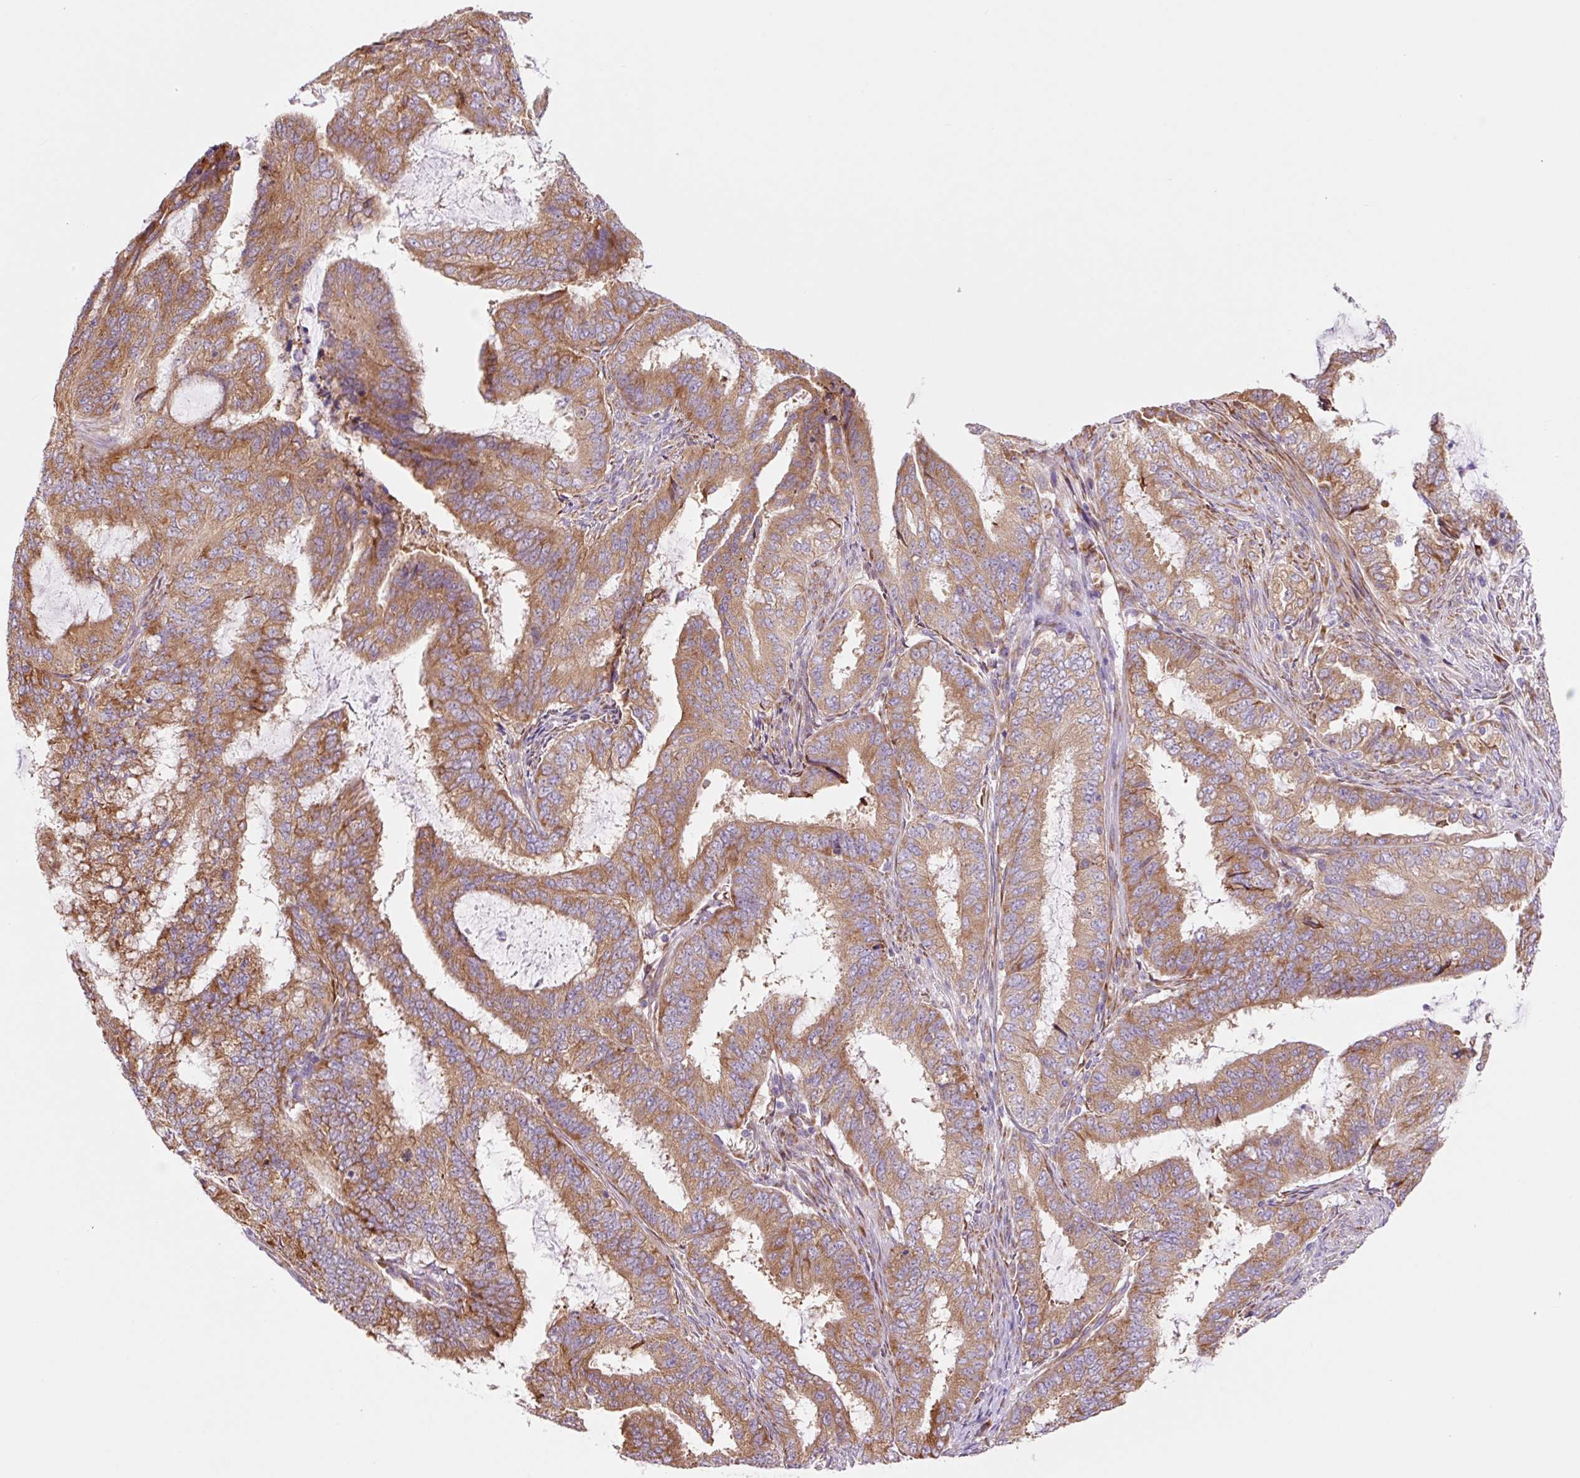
{"staining": {"intensity": "moderate", "quantity": ">75%", "location": "cytoplasmic/membranous"}, "tissue": "endometrial cancer", "cell_type": "Tumor cells", "image_type": "cancer", "snomed": [{"axis": "morphology", "description": "Adenocarcinoma, NOS"}, {"axis": "topography", "description": "Endometrium"}], "caption": "Human endometrial cancer stained for a protein (brown) reveals moderate cytoplasmic/membranous positive expression in approximately >75% of tumor cells.", "gene": "RPL41", "patient": {"sex": "female", "age": 51}}